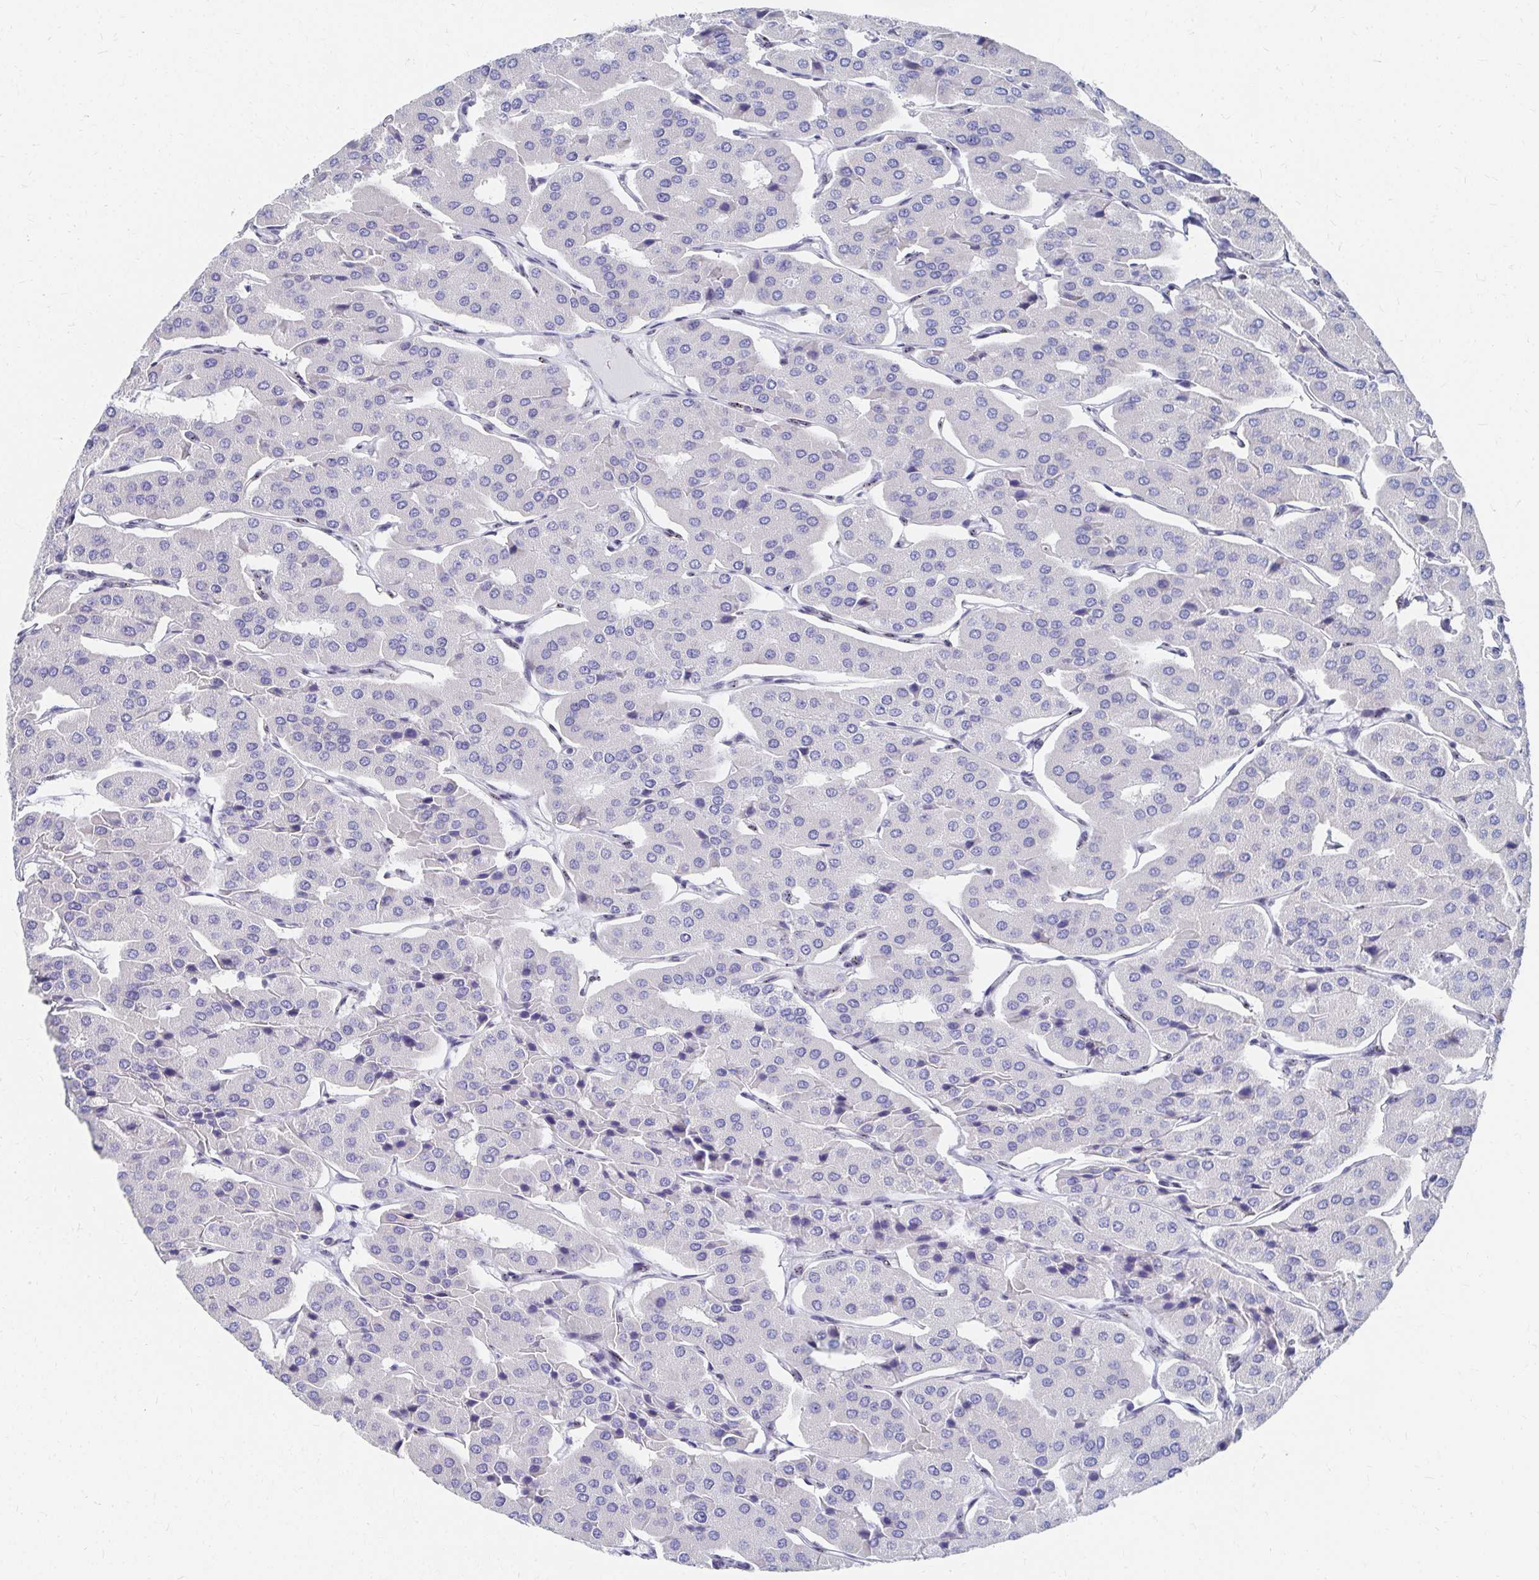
{"staining": {"intensity": "negative", "quantity": "none", "location": "none"}, "tissue": "parathyroid gland", "cell_type": "Glandular cells", "image_type": "normal", "snomed": [{"axis": "morphology", "description": "Normal tissue, NOS"}, {"axis": "morphology", "description": "Adenoma, NOS"}, {"axis": "topography", "description": "Parathyroid gland"}], "caption": "The immunohistochemistry micrograph has no significant expression in glandular cells of parathyroid gland. Brightfield microscopy of immunohistochemistry stained with DAB (brown) and hematoxylin (blue), captured at high magnification.", "gene": "CLIC3", "patient": {"sex": "female", "age": 86}}